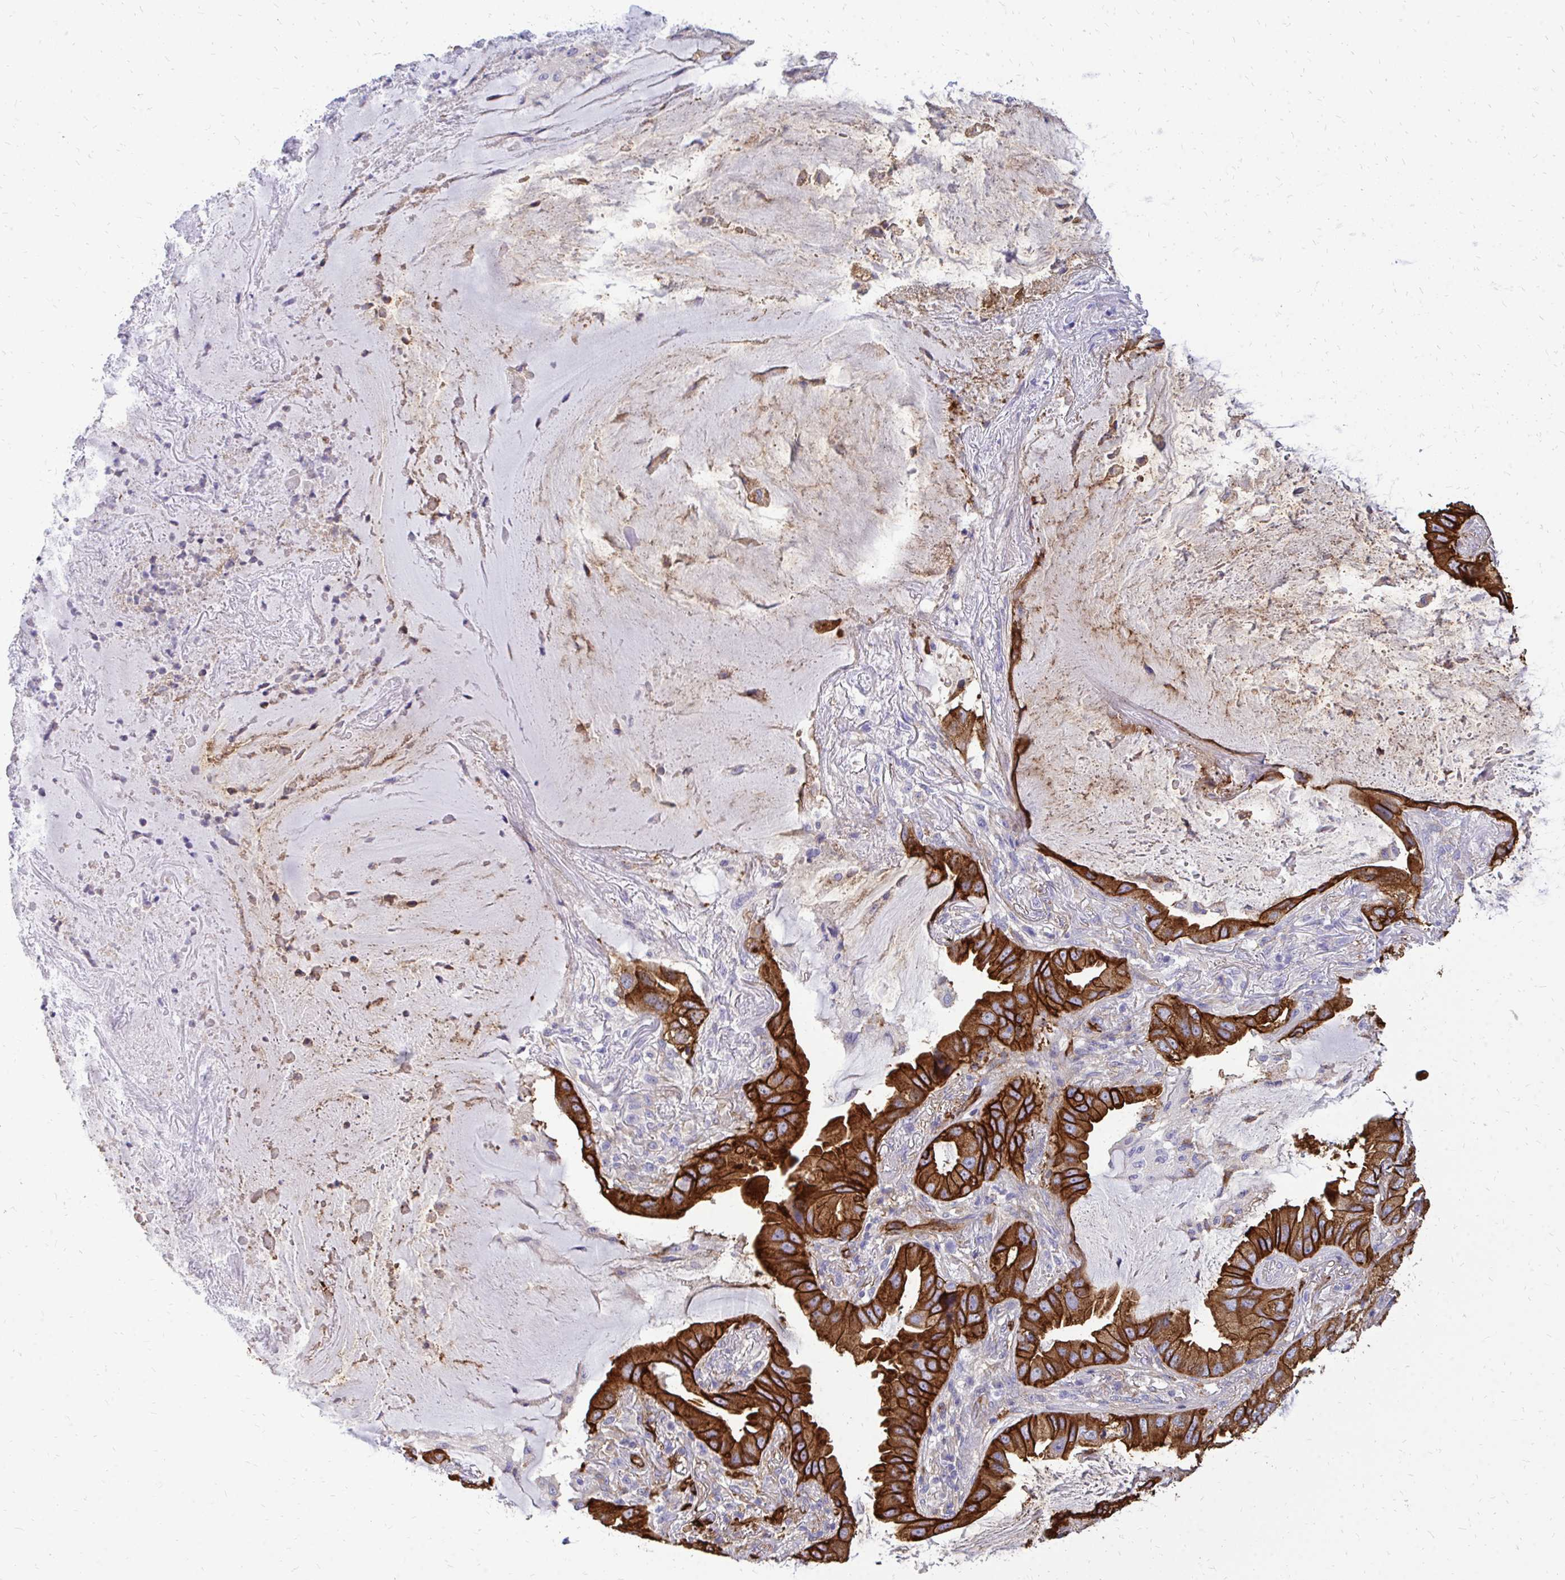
{"staining": {"intensity": "strong", "quantity": ">75%", "location": "cytoplasmic/membranous"}, "tissue": "lung cancer", "cell_type": "Tumor cells", "image_type": "cancer", "snomed": [{"axis": "morphology", "description": "Adenocarcinoma, NOS"}, {"axis": "topography", "description": "Lung"}], "caption": "Immunohistochemical staining of adenocarcinoma (lung) demonstrates high levels of strong cytoplasmic/membranous expression in about >75% of tumor cells.", "gene": "MARCKSL1", "patient": {"sex": "female", "age": 69}}